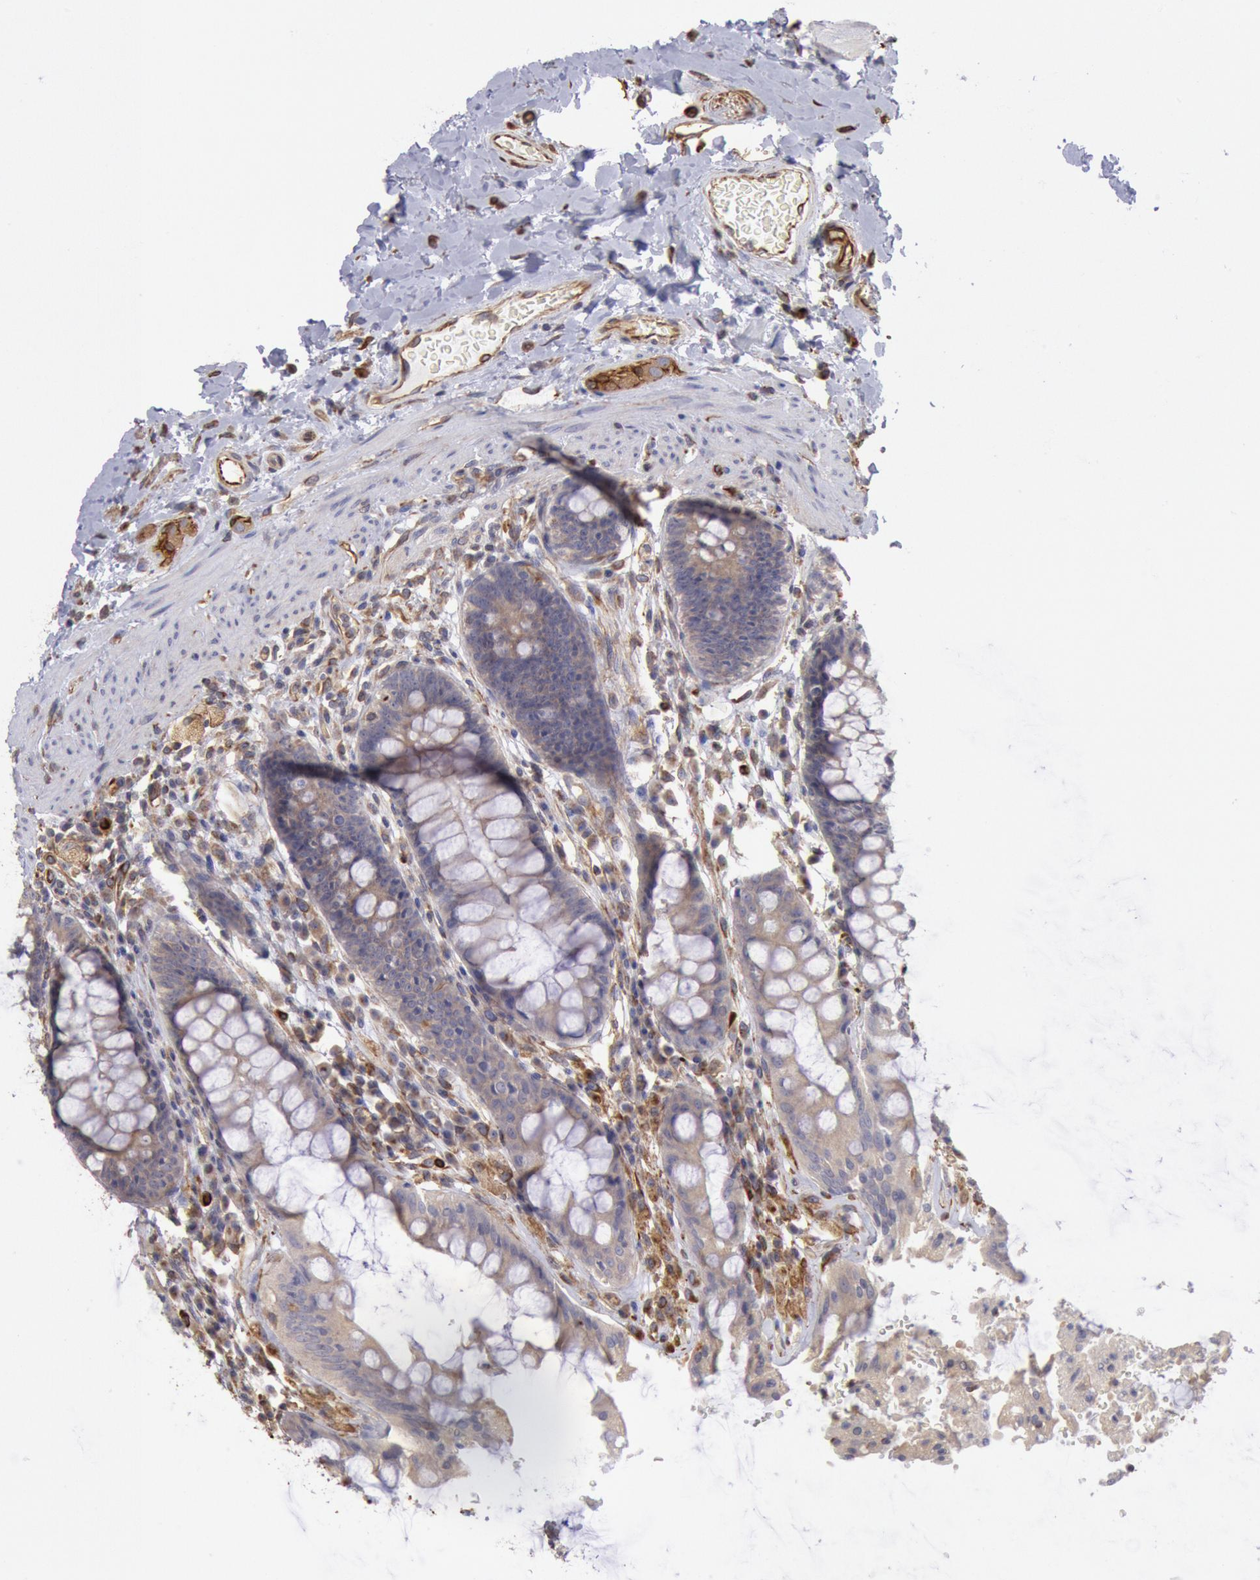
{"staining": {"intensity": "weak", "quantity": ">75%", "location": "cytoplasmic/membranous"}, "tissue": "rectum", "cell_type": "Glandular cells", "image_type": "normal", "snomed": [{"axis": "morphology", "description": "Normal tissue, NOS"}, {"axis": "topography", "description": "Rectum"}], "caption": "Immunohistochemistry histopathology image of unremarkable rectum stained for a protein (brown), which demonstrates low levels of weak cytoplasmic/membranous positivity in approximately >75% of glandular cells.", "gene": "RNF139", "patient": {"sex": "female", "age": 46}}